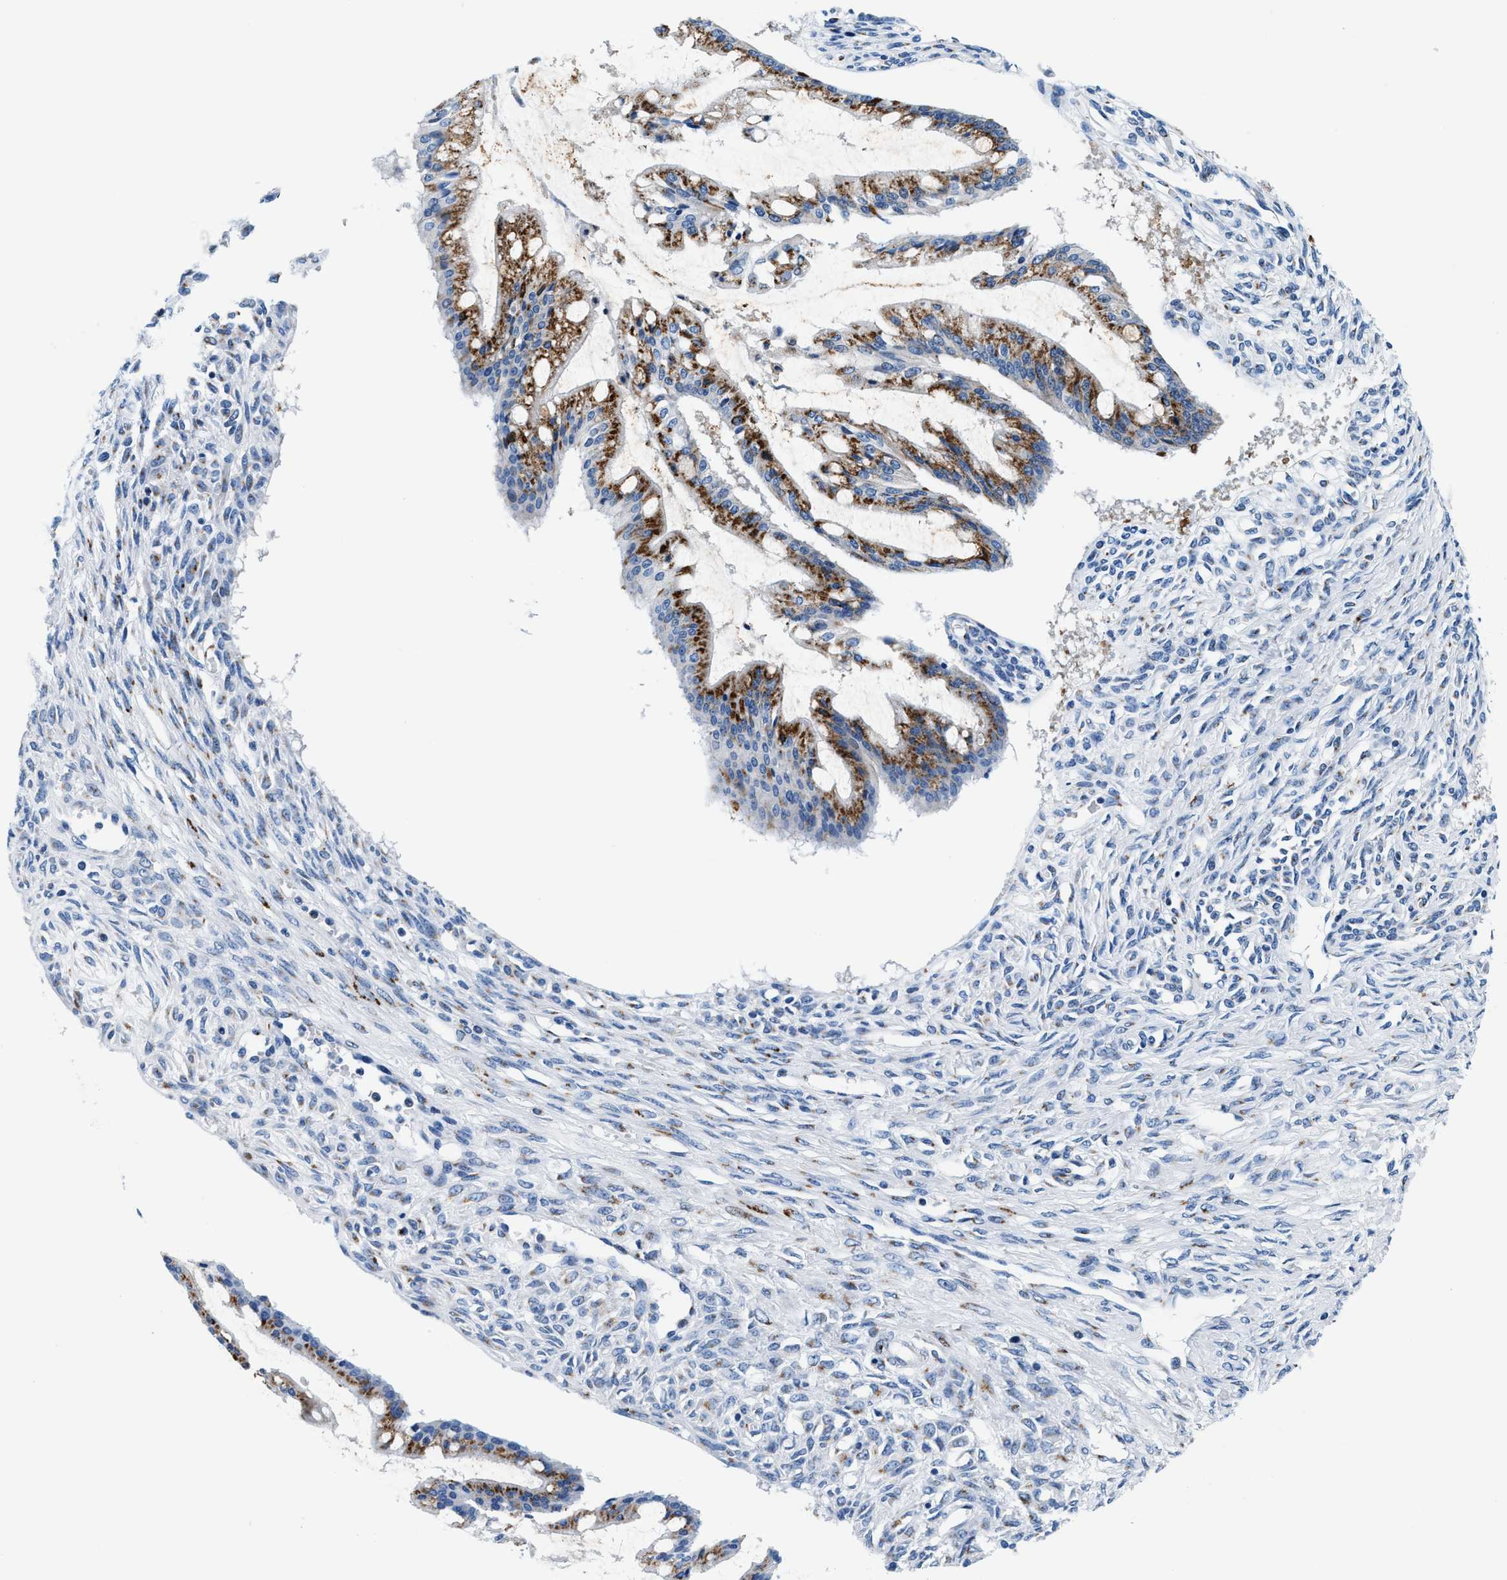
{"staining": {"intensity": "moderate", "quantity": ">75%", "location": "cytoplasmic/membranous"}, "tissue": "ovarian cancer", "cell_type": "Tumor cells", "image_type": "cancer", "snomed": [{"axis": "morphology", "description": "Cystadenocarcinoma, mucinous, NOS"}, {"axis": "topography", "description": "Ovary"}], "caption": "IHC of human ovarian mucinous cystadenocarcinoma displays medium levels of moderate cytoplasmic/membranous positivity in approximately >75% of tumor cells.", "gene": "VPS53", "patient": {"sex": "female", "age": 73}}